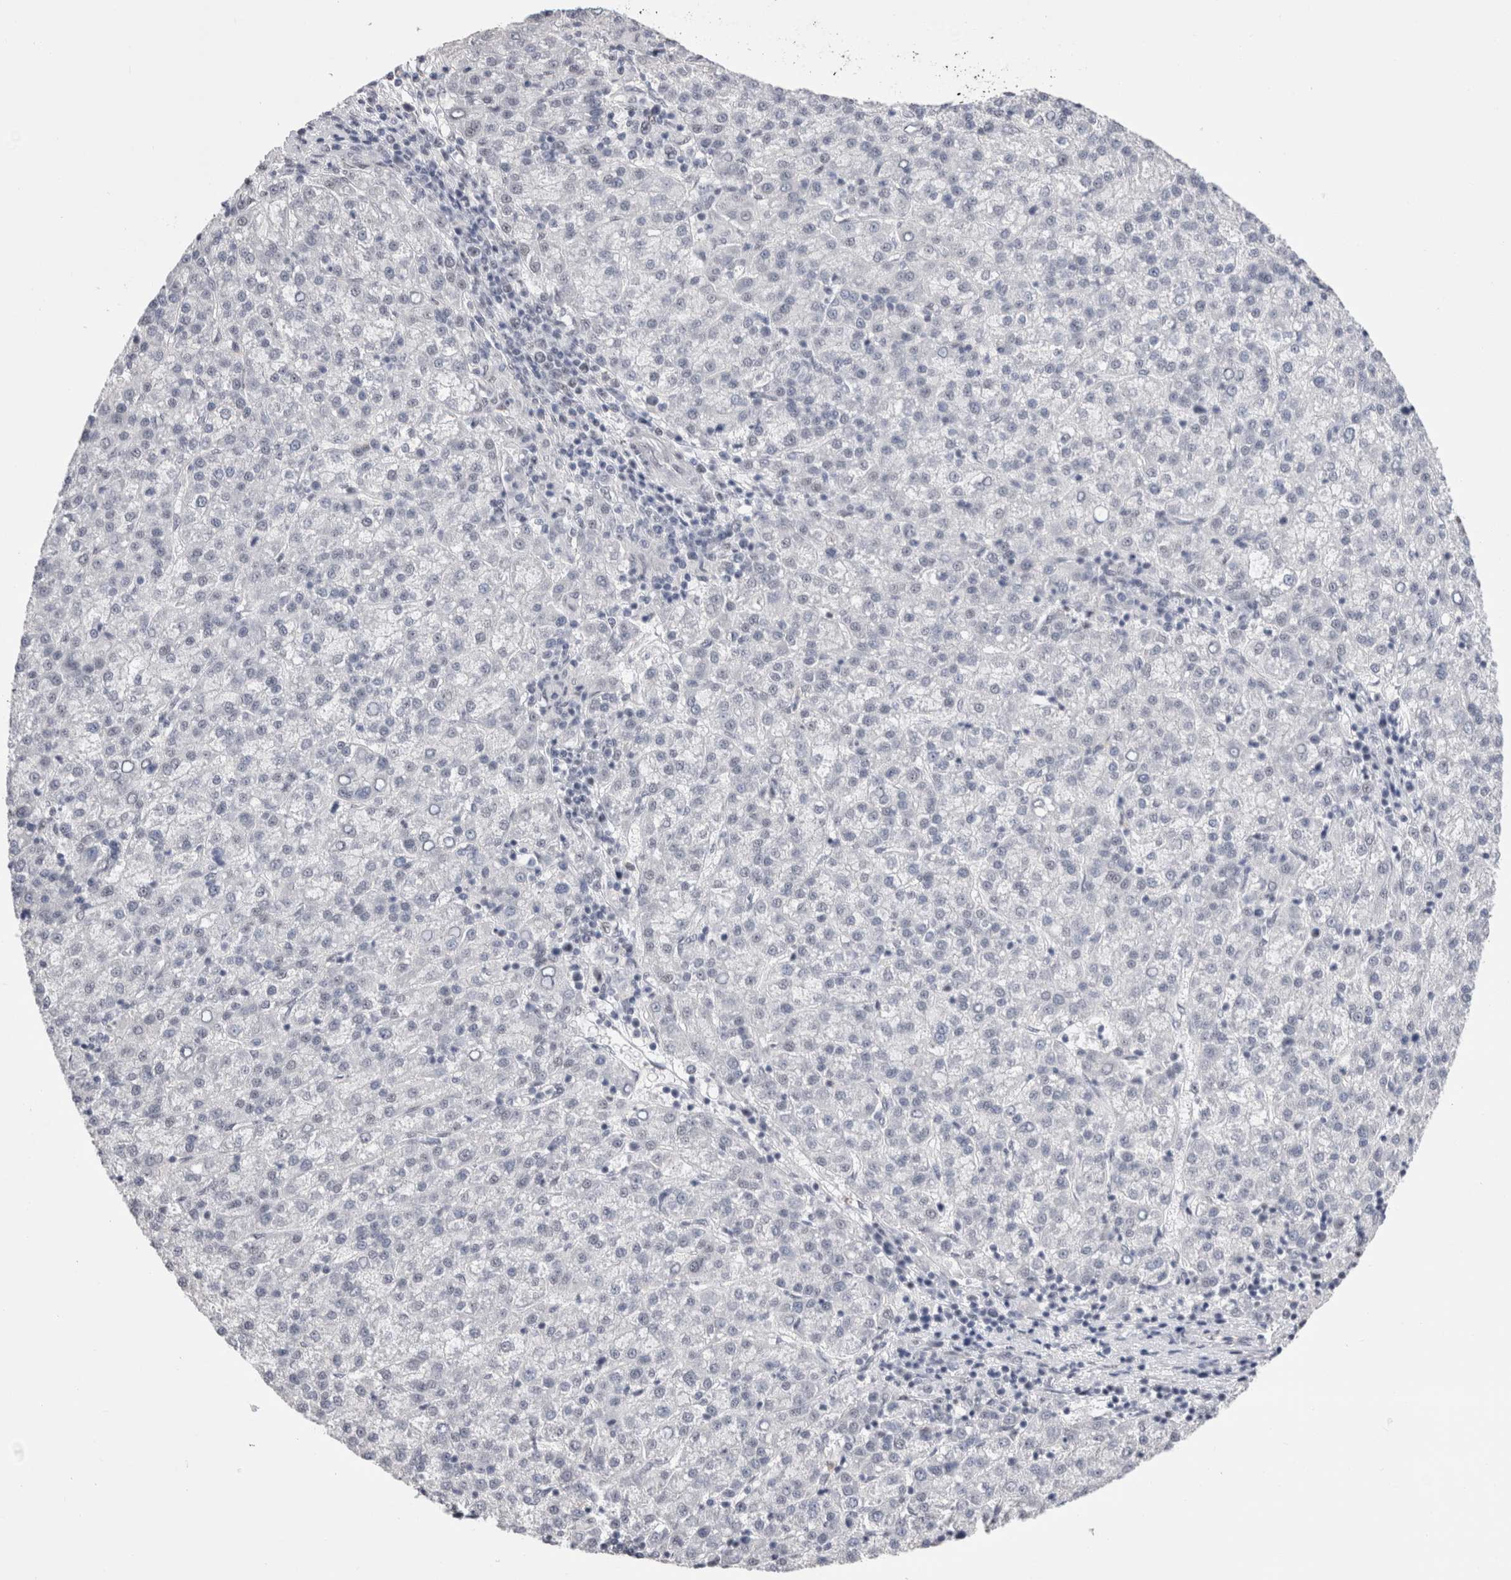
{"staining": {"intensity": "moderate", "quantity": "<25%", "location": "nuclear"}, "tissue": "liver cancer", "cell_type": "Tumor cells", "image_type": "cancer", "snomed": [{"axis": "morphology", "description": "Carcinoma, Hepatocellular, NOS"}, {"axis": "topography", "description": "Liver"}], "caption": "A histopathology image of human liver cancer (hepatocellular carcinoma) stained for a protein displays moderate nuclear brown staining in tumor cells. (Brightfield microscopy of DAB IHC at high magnification).", "gene": "RBM6", "patient": {"sex": "female", "age": 58}}